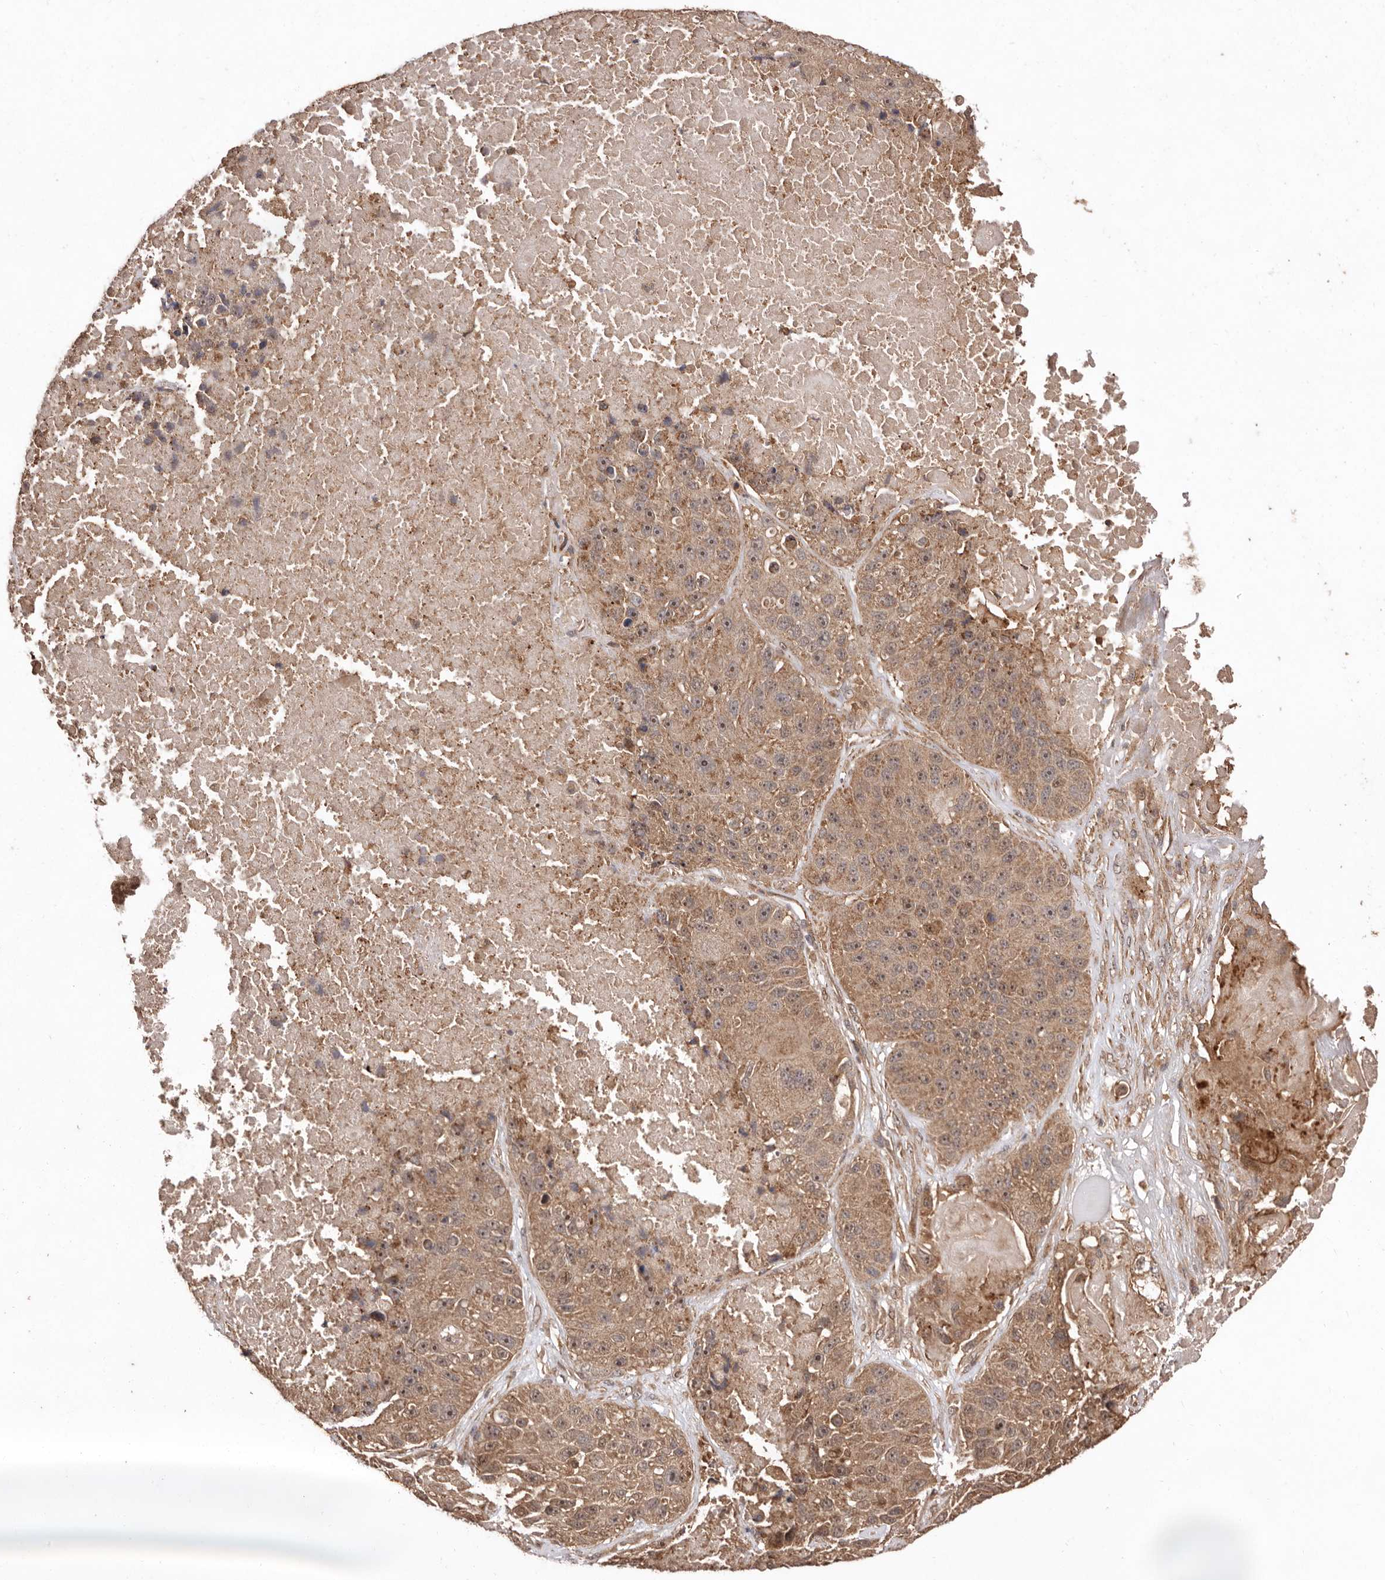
{"staining": {"intensity": "moderate", "quantity": ">75%", "location": "cytoplasmic/membranous"}, "tissue": "lung cancer", "cell_type": "Tumor cells", "image_type": "cancer", "snomed": [{"axis": "morphology", "description": "Squamous cell carcinoma, NOS"}, {"axis": "topography", "description": "Lung"}], "caption": "Immunohistochemistry of human lung cancer exhibits medium levels of moderate cytoplasmic/membranous positivity in about >75% of tumor cells.", "gene": "RWDD1", "patient": {"sex": "male", "age": 61}}